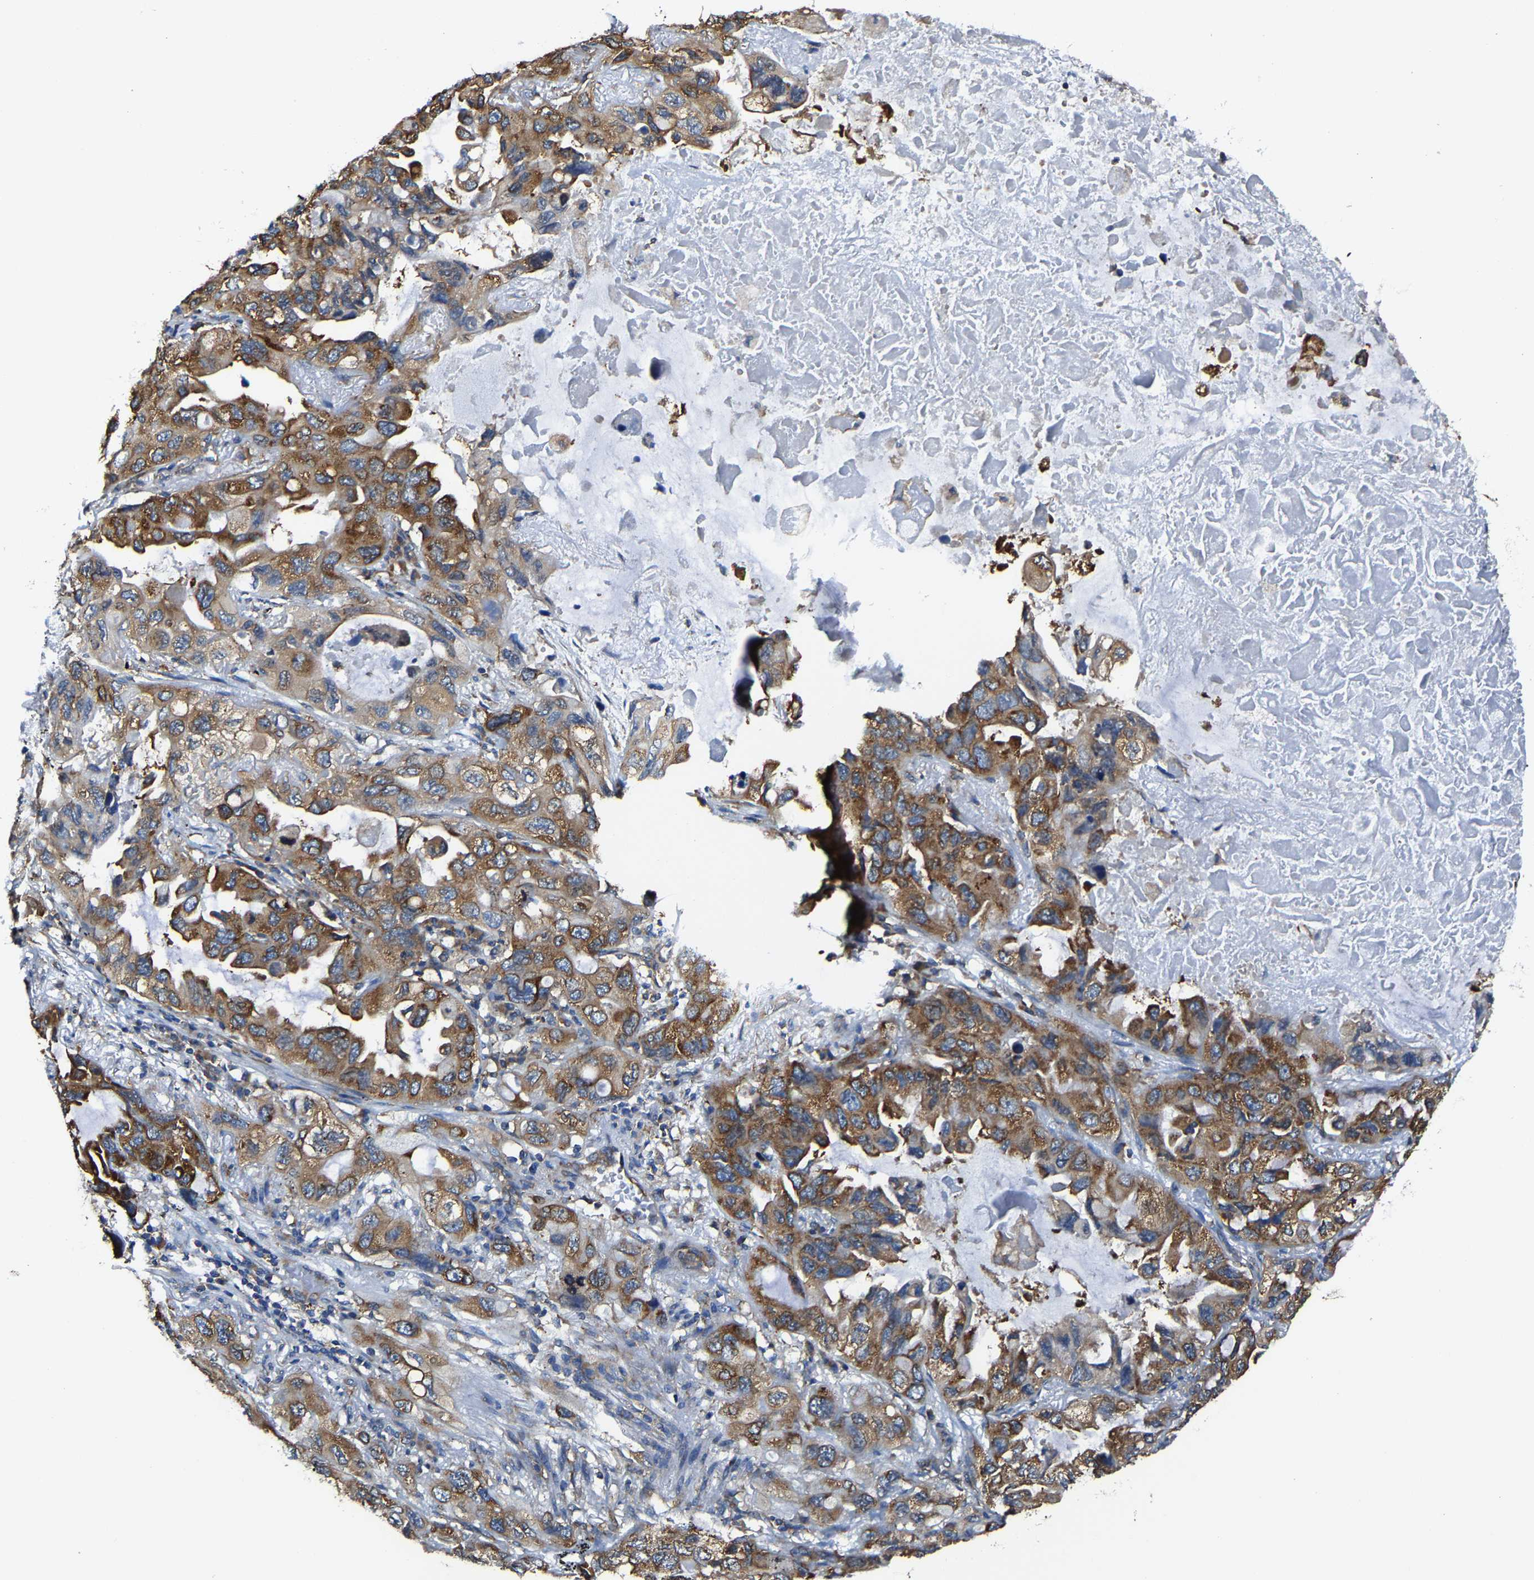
{"staining": {"intensity": "strong", "quantity": ">75%", "location": "cytoplasmic/membranous"}, "tissue": "lung cancer", "cell_type": "Tumor cells", "image_type": "cancer", "snomed": [{"axis": "morphology", "description": "Squamous cell carcinoma, NOS"}, {"axis": "topography", "description": "Lung"}], "caption": "DAB (3,3'-diaminobenzidine) immunohistochemical staining of human lung squamous cell carcinoma displays strong cytoplasmic/membranous protein positivity in approximately >75% of tumor cells. The staining was performed using DAB (3,3'-diaminobenzidine), with brown indicating positive protein expression. Nuclei are stained blue with hematoxylin.", "gene": "G3BP2", "patient": {"sex": "female", "age": 73}}